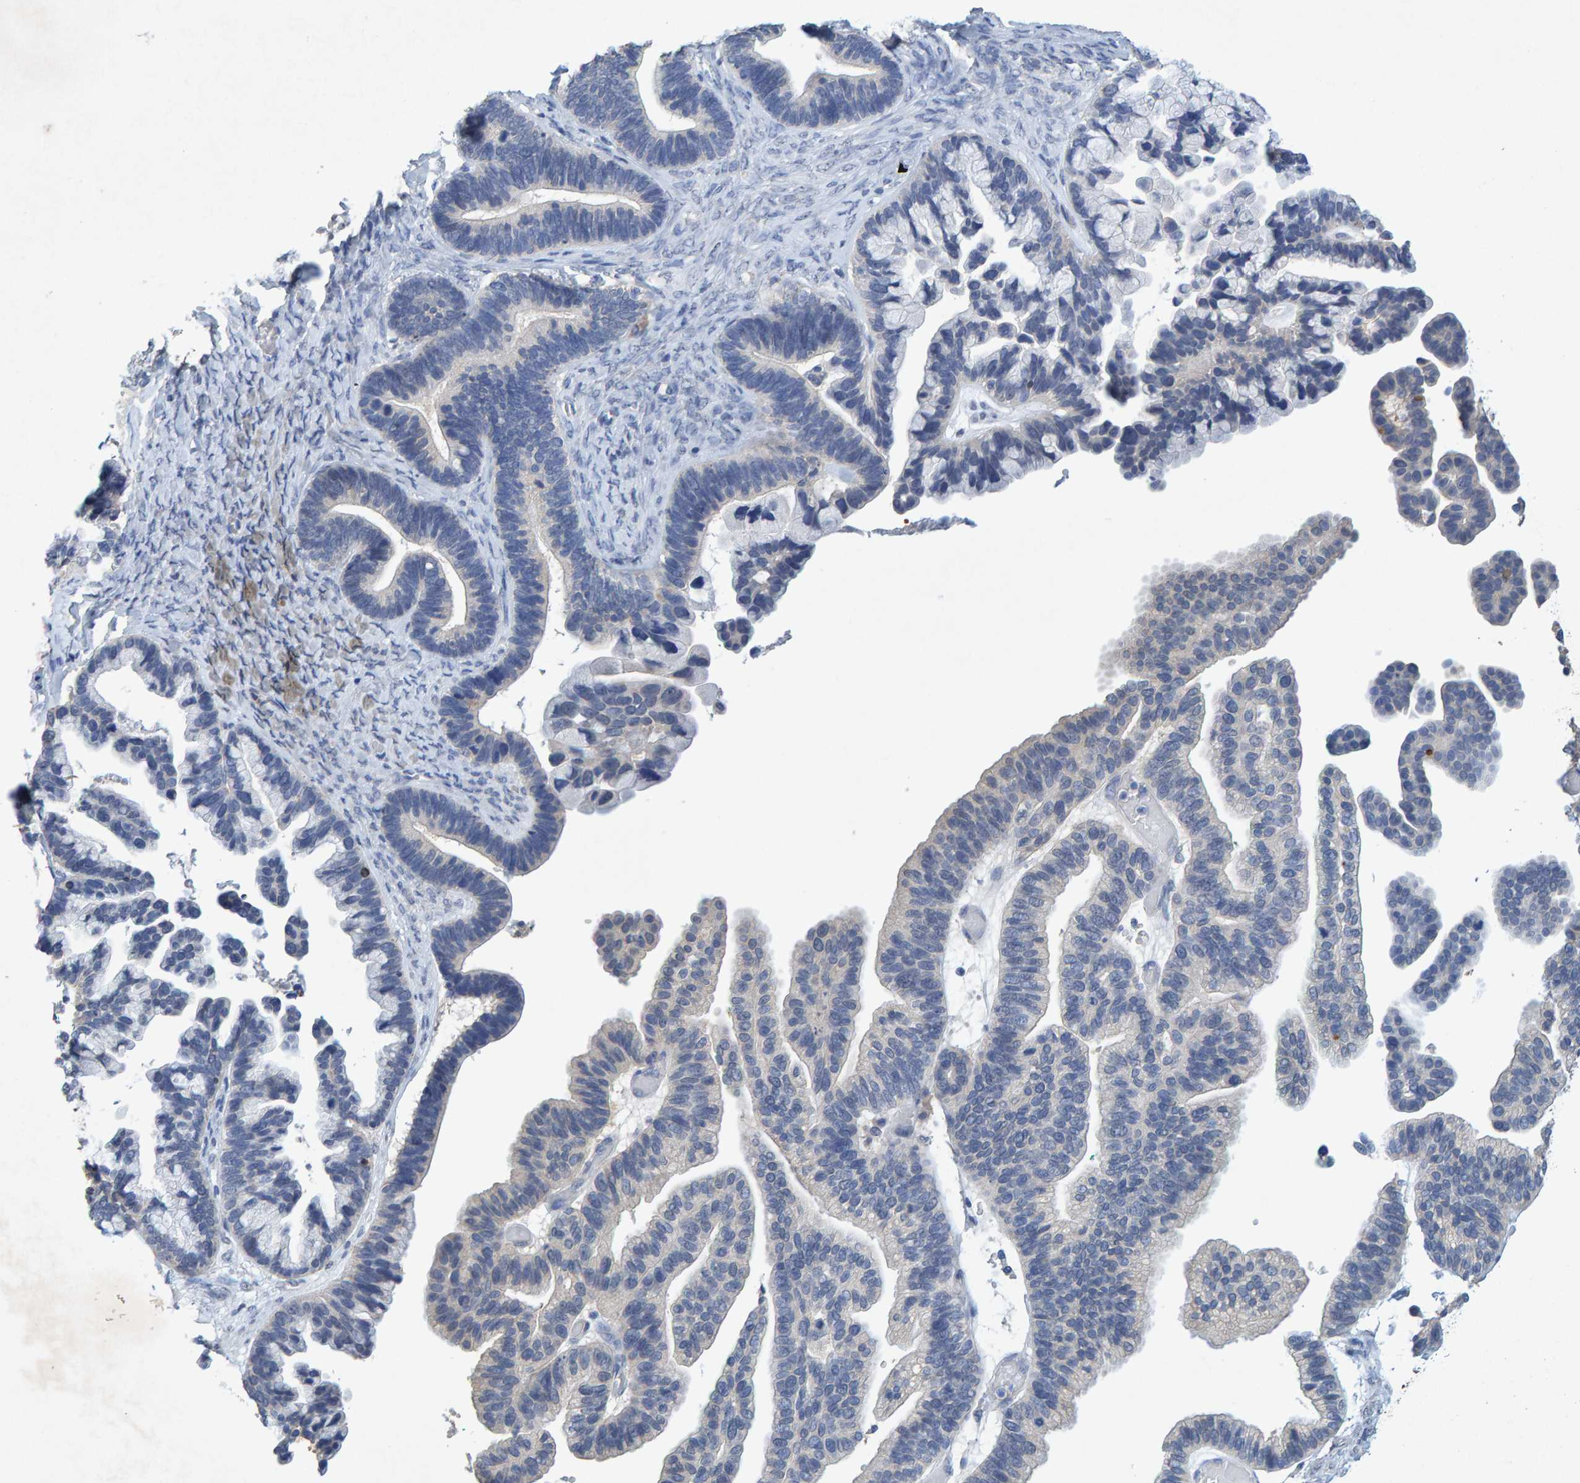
{"staining": {"intensity": "negative", "quantity": "none", "location": "none"}, "tissue": "ovarian cancer", "cell_type": "Tumor cells", "image_type": "cancer", "snomed": [{"axis": "morphology", "description": "Cystadenocarcinoma, serous, NOS"}, {"axis": "topography", "description": "Ovary"}], "caption": "This micrograph is of ovarian serous cystadenocarcinoma stained with immunohistochemistry to label a protein in brown with the nuclei are counter-stained blue. There is no expression in tumor cells.", "gene": "CTH", "patient": {"sex": "female", "age": 56}}